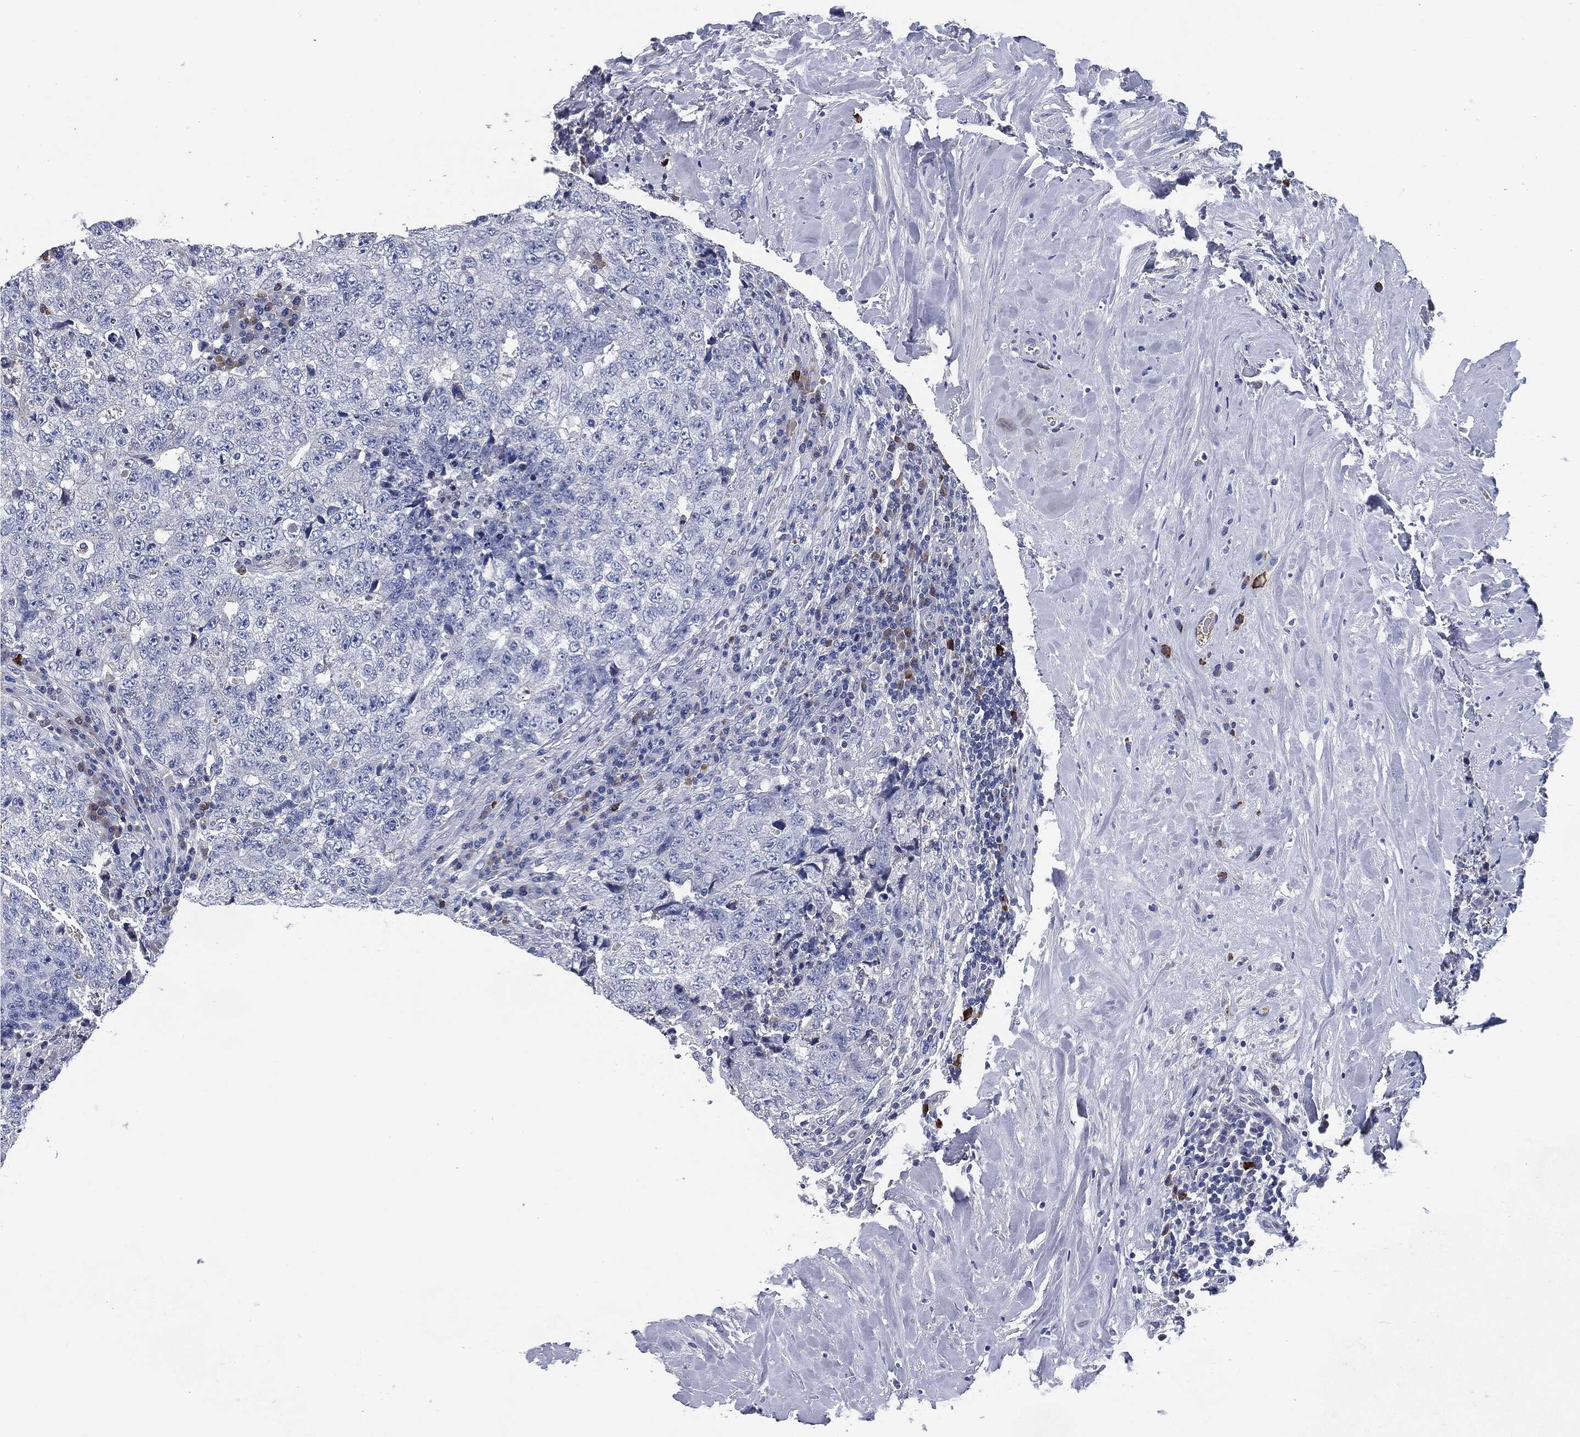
{"staining": {"intensity": "negative", "quantity": "none", "location": "none"}, "tissue": "testis cancer", "cell_type": "Tumor cells", "image_type": "cancer", "snomed": [{"axis": "morphology", "description": "Necrosis, NOS"}, {"axis": "morphology", "description": "Carcinoma, Embryonal, NOS"}, {"axis": "topography", "description": "Testis"}], "caption": "An immunohistochemistry (IHC) histopathology image of testis embryonal carcinoma is shown. There is no staining in tumor cells of testis embryonal carcinoma. (DAB (3,3'-diaminobenzidine) immunohistochemistry (IHC) with hematoxylin counter stain).", "gene": "CD27", "patient": {"sex": "male", "age": 19}}